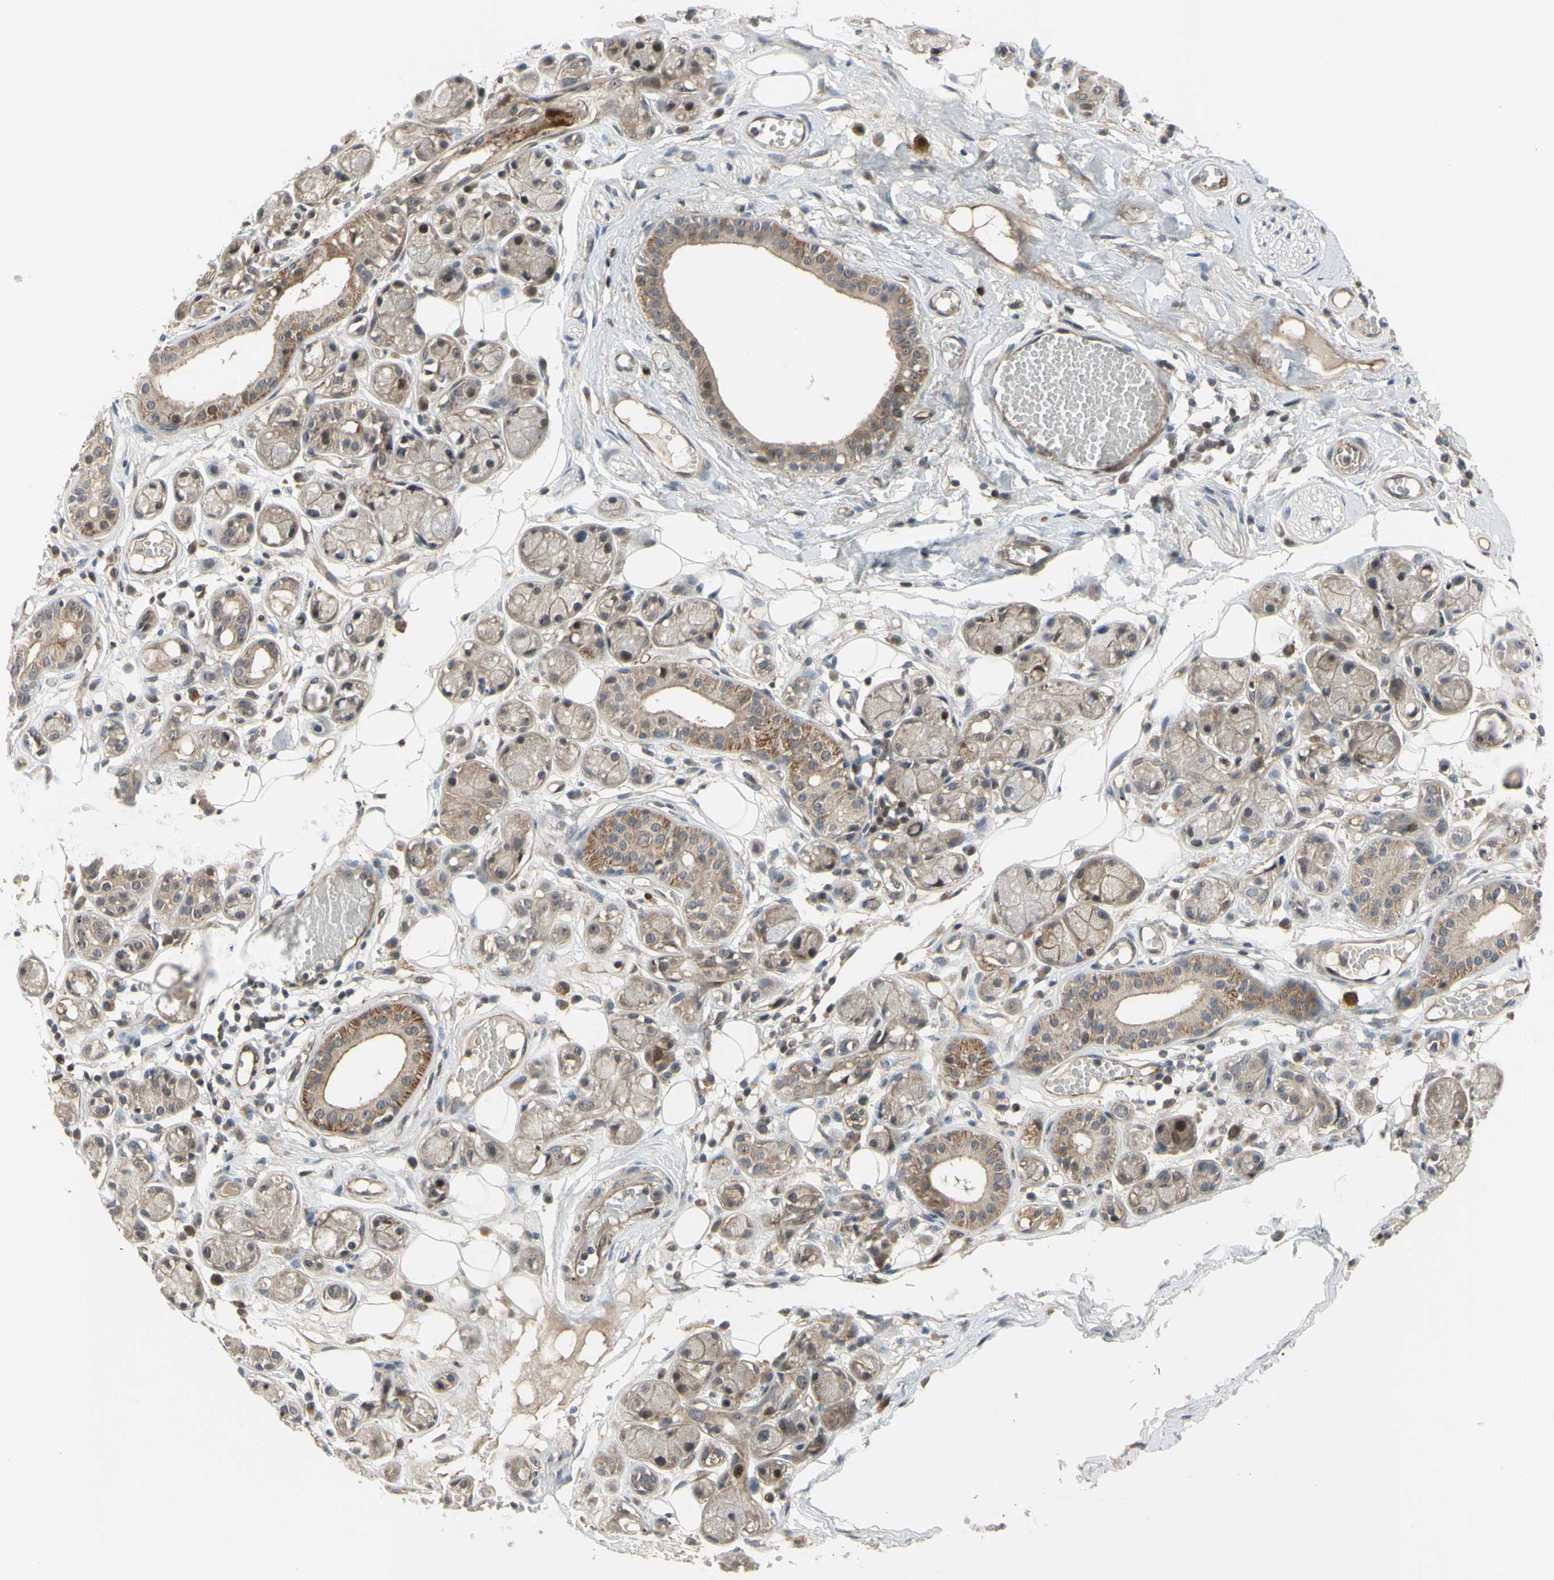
{"staining": {"intensity": "negative", "quantity": "none", "location": "none"}, "tissue": "adipose tissue", "cell_type": "Adipocytes", "image_type": "normal", "snomed": [{"axis": "morphology", "description": "Normal tissue, NOS"}, {"axis": "morphology", "description": "Inflammation, NOS"}, {"axis": "topography", "description": "Vascular tissue"}, {"axis": "topography", "description": "Salivary gland"}], "caption": "IHC photomicrograph of unremarkable adipose tissue: adipose tissue stained with DAB displays no significant protein expression in adipocytes.", "gene": "COMMD9", "patient": {"sex": "female", "age": 75}}